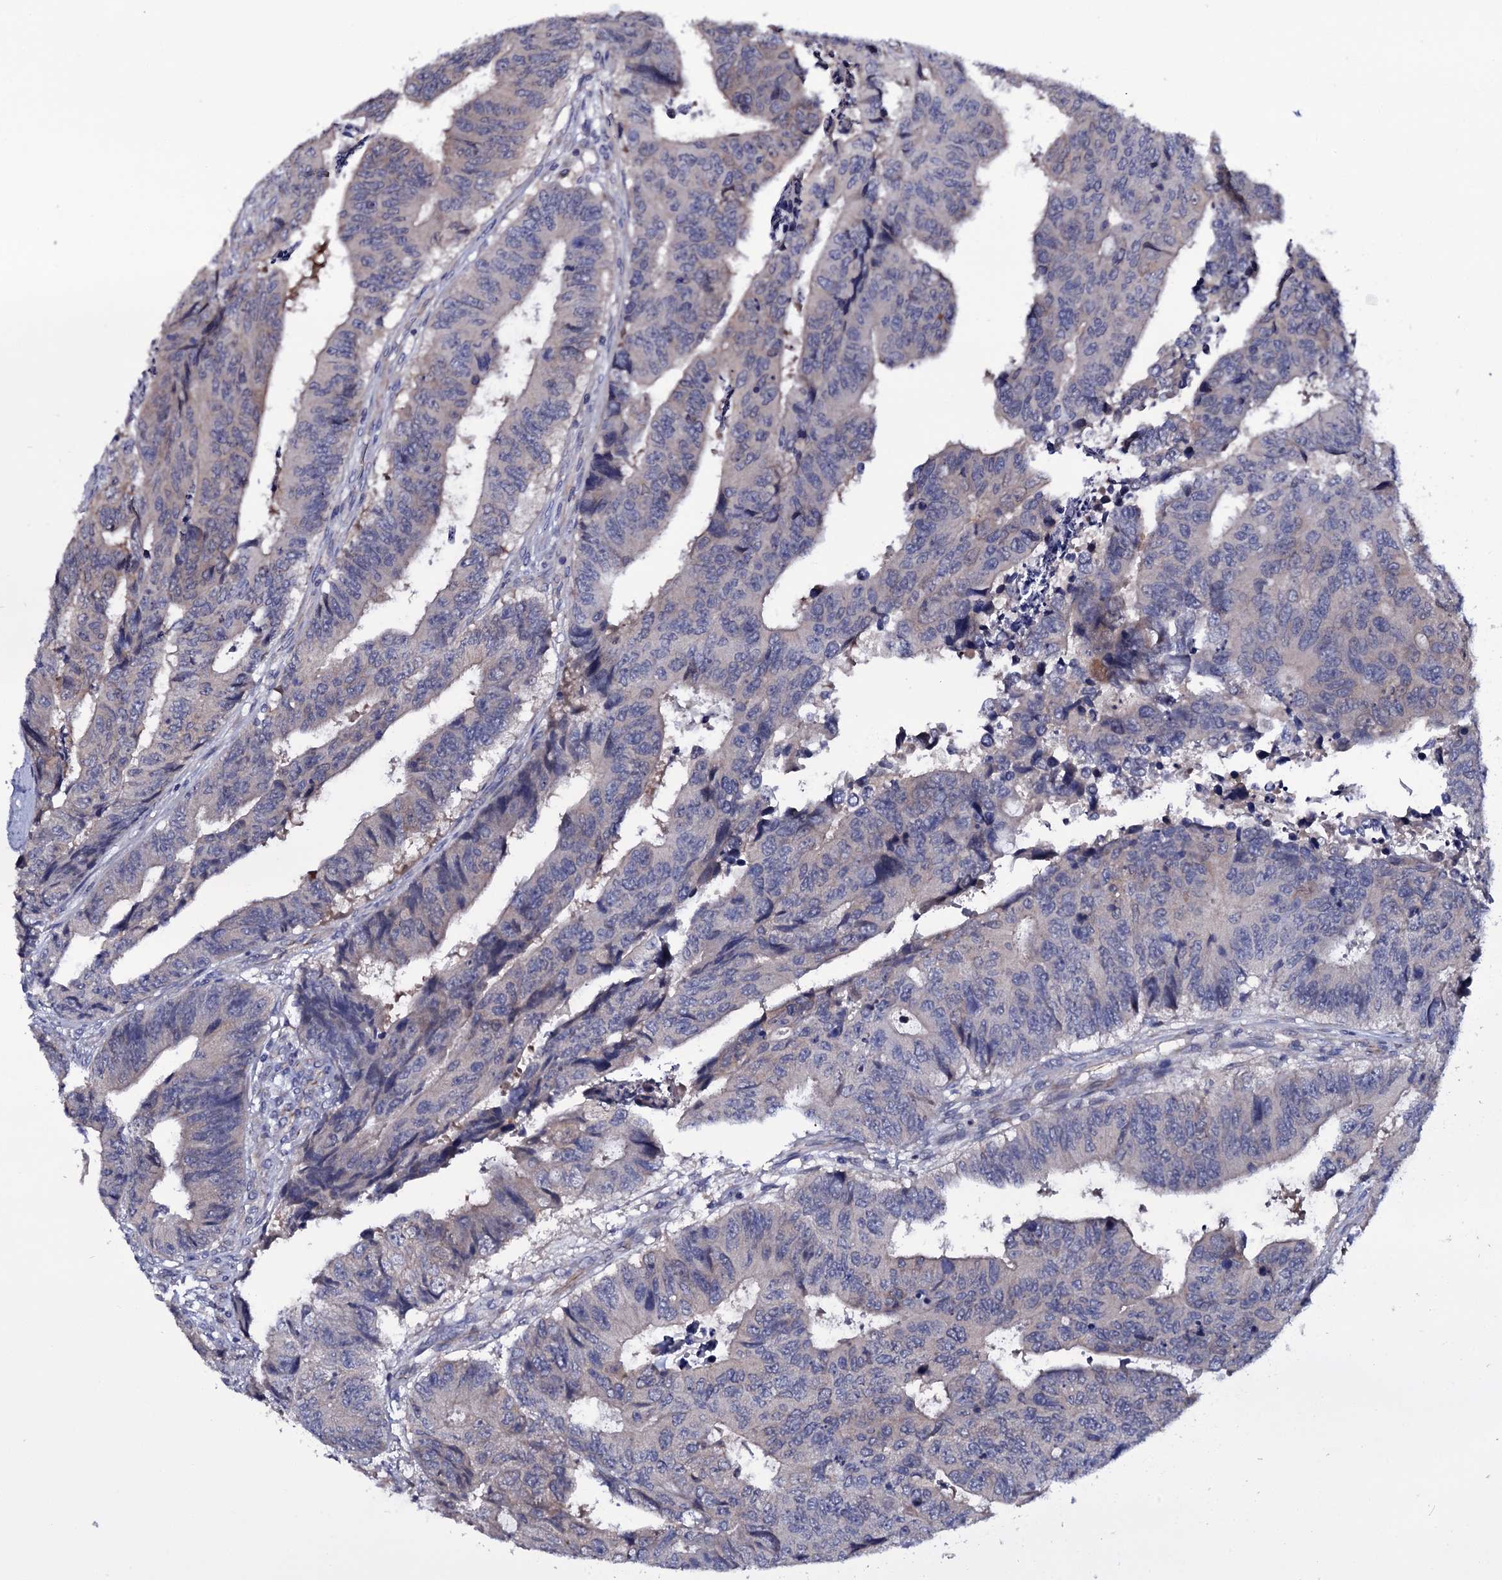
{"staining": {"intensity": "negative", "quantity": "none", "location": "none"}, "tissue": "colorectal cancer", "cell_type": "Tumor cells", "image_type": "cancer", "snomed": [{"axis": "morphology", "description": "Adenocarcinoma, NOS"}, {"axis": "topography", "description": "Rectum"}], "caption": "Adenocarcinoma (colorectal) was stained to show a protein in brown. There is no significant expression in tumor cells.", "gene": "BCL2L14", "patient": {"sex": "male", "age": 84}}